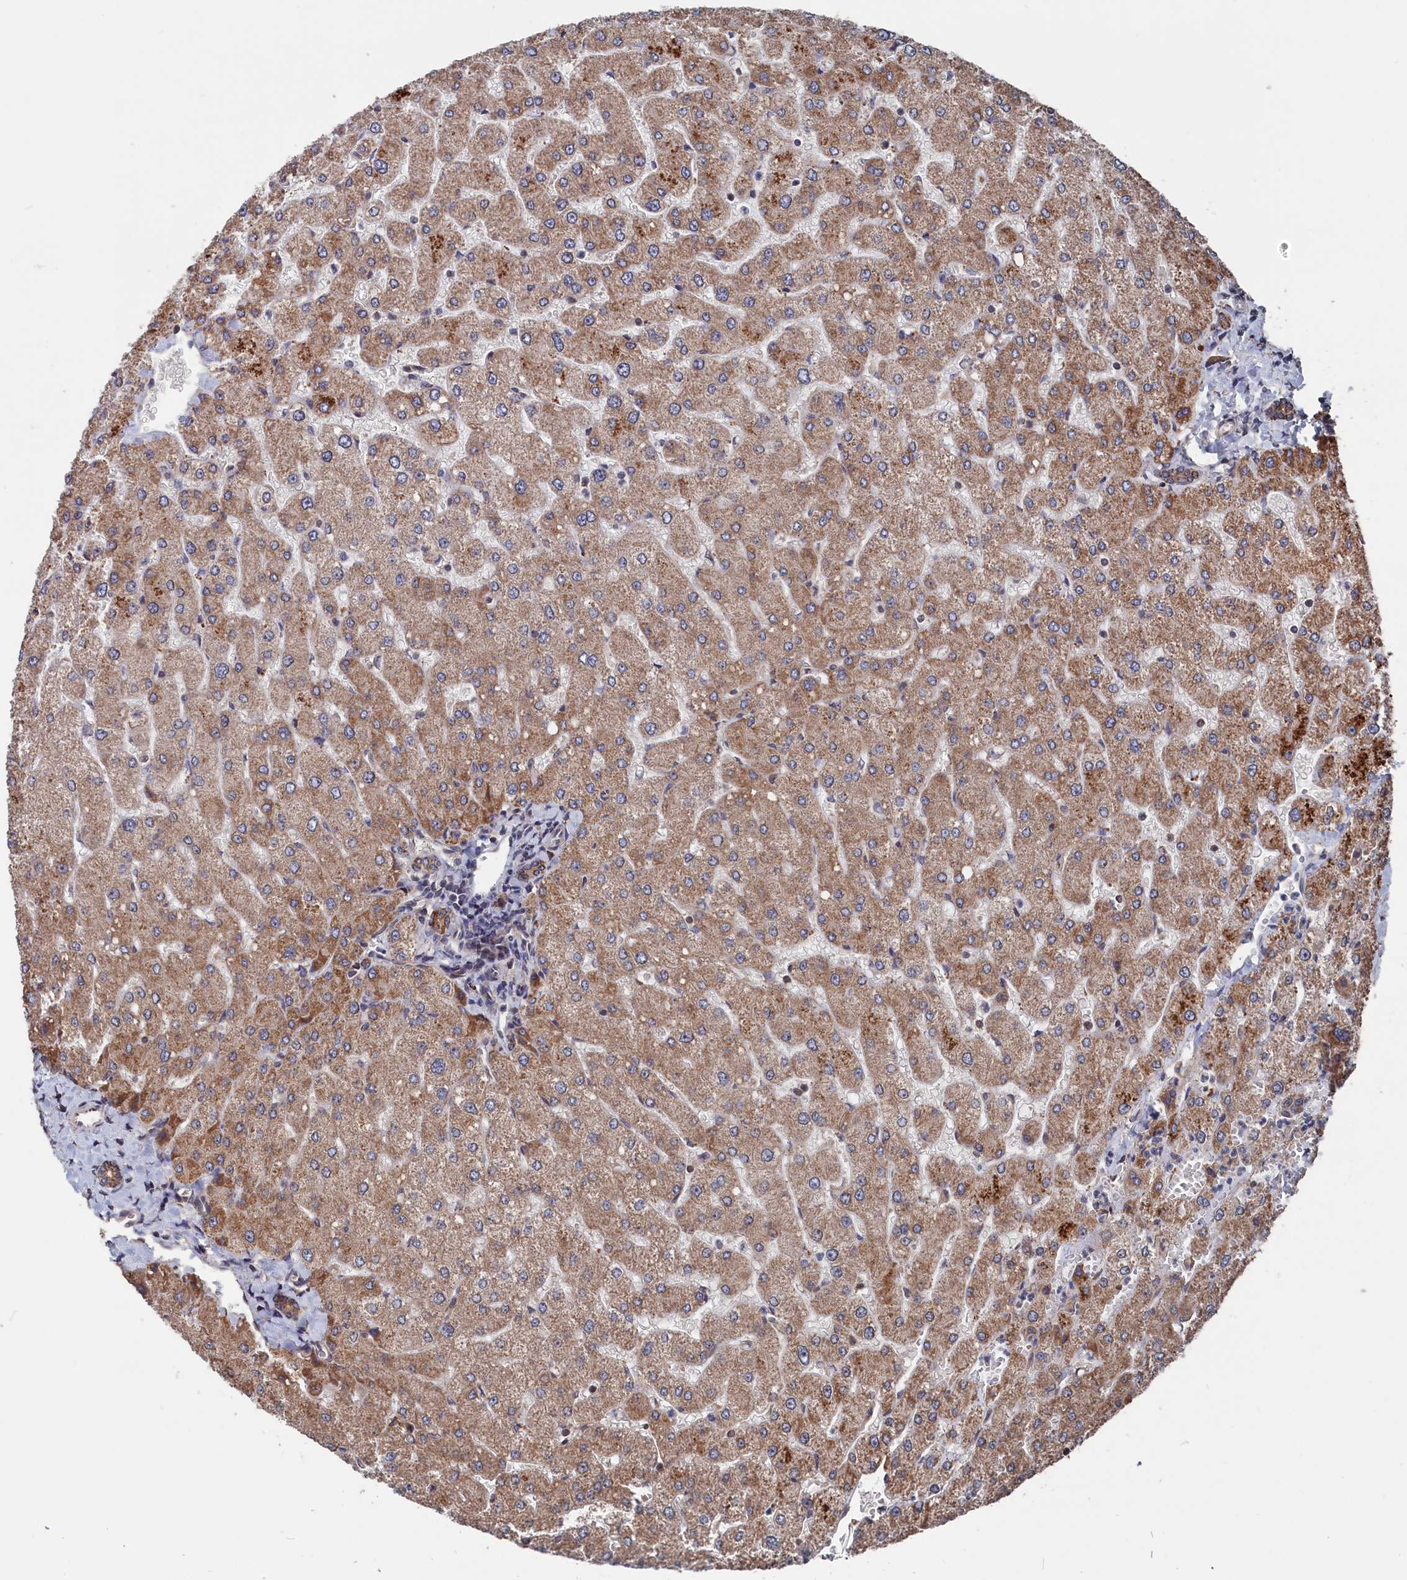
{"staining": {"intensity": "moderate", "quantity": ">75%", "location": "cytoplasmic/membranous"}, "tissue": "liver", "cell_type": "Cholangiocytes", "image_type": "normal", "snomed": [{"axis": "morphology", "description": "Normal tissue, NOS"}, {"axis": "topography", "description": "Liver"}], "caption": "Immunohistochemical staining of normal human liver displays medium levels of moderate cytoplasmic/membranous expression in about >75% of cholangiocytes. (DAB IHC, brown staining for protein, blue staining for nuclei).", "gene": "PDE12", "patient": {"sex": "male", "age": 55}}